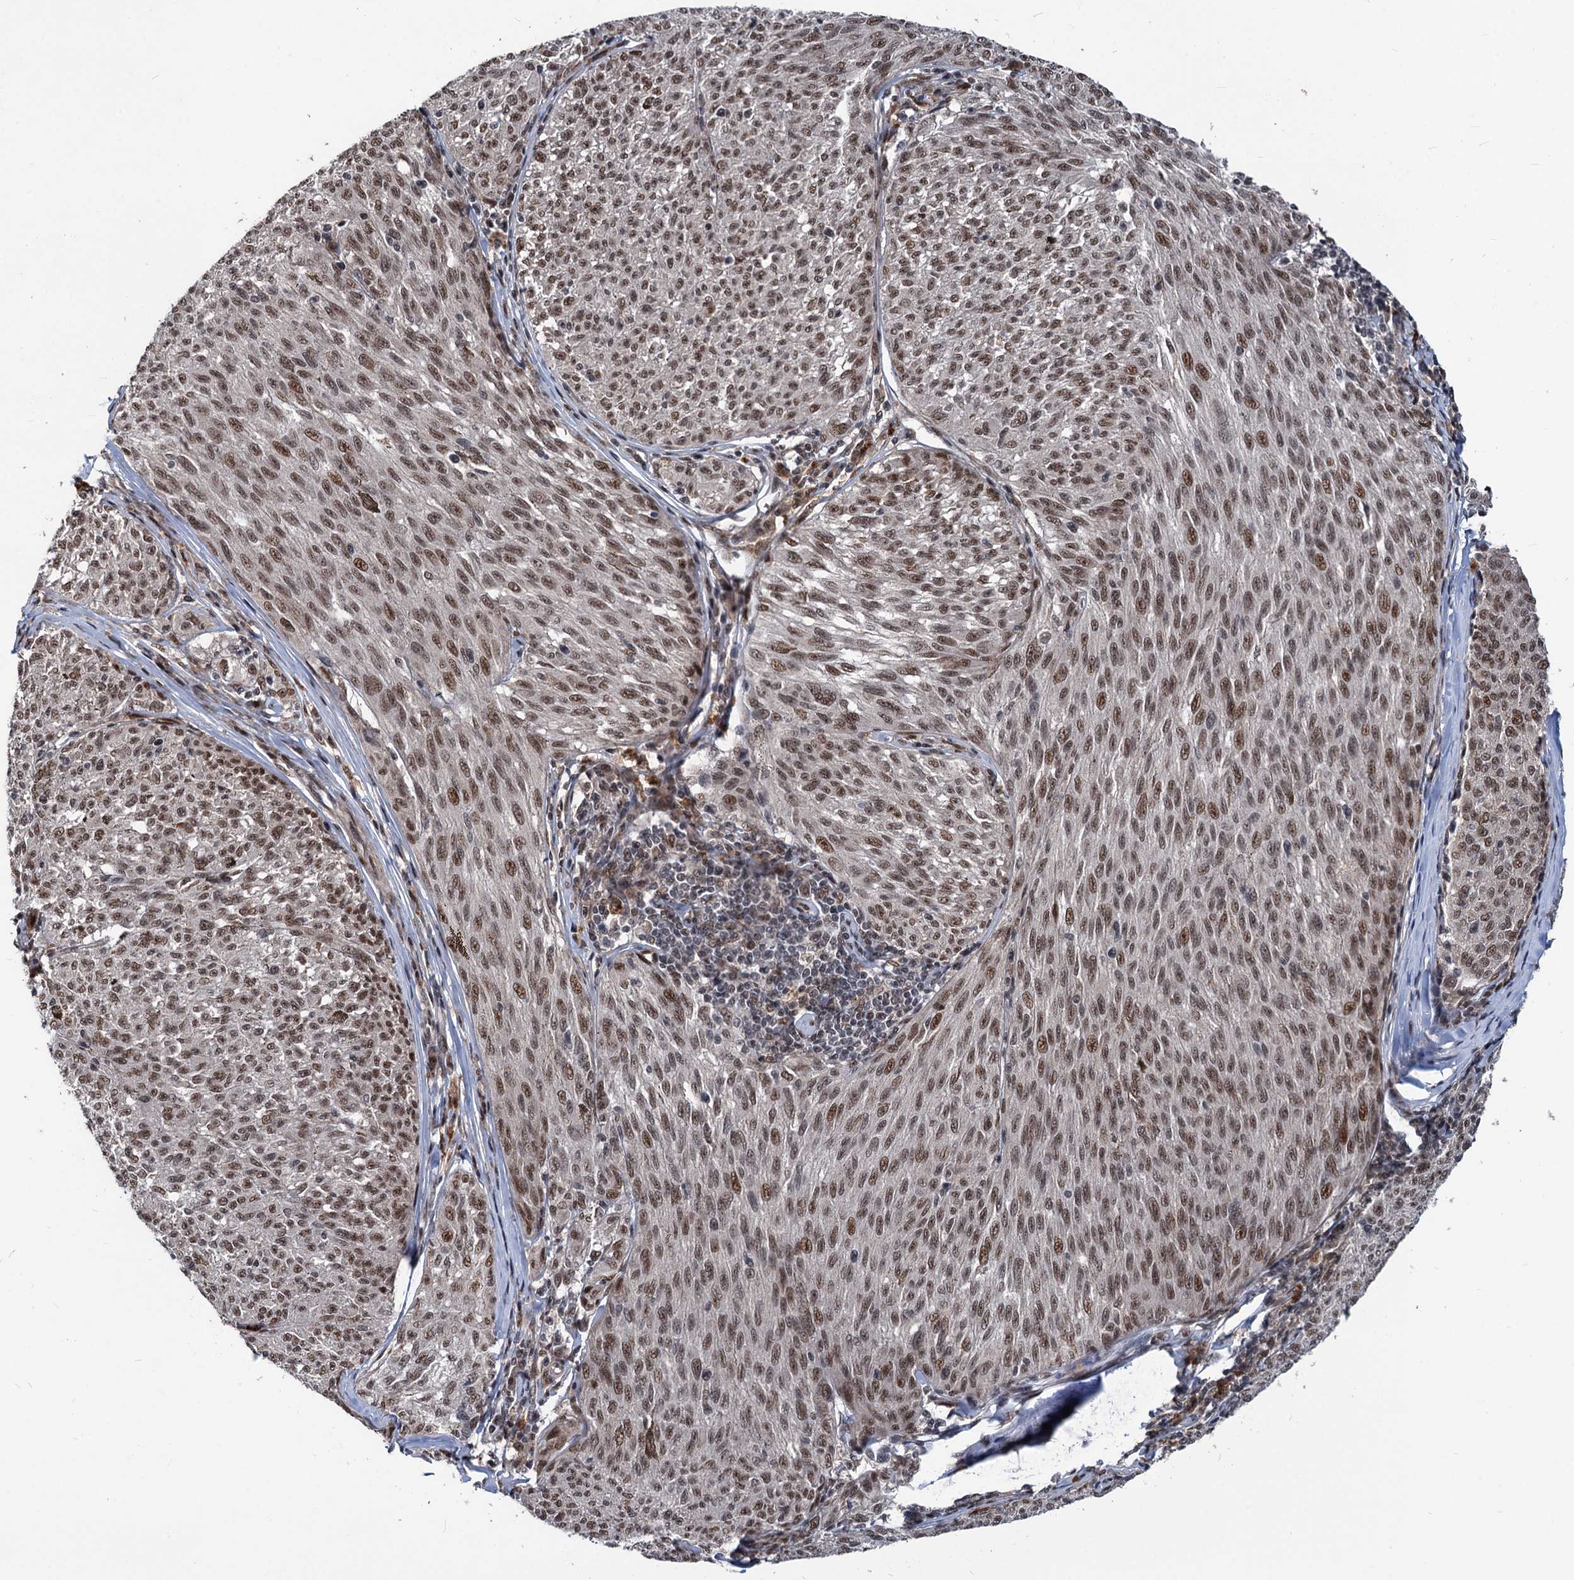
{"staining": {"intensity": "weak", "quantity": "25%-75%", "location": "nuclear"}, "tissue": "melanoma", "cell_type": "Tumor cells", "image_type": "cancer", "snomed": [{"axis": "morphology", "description": "Malignant melanoma, NOS"}, {"axis": "topography", "description": "Skin"}], "caption": "DAB (3,3'-diaminobenzidine) immunohistochemical staining of melanoma exhibits weak nuclear protein positivity in approximately 25%-75% of tumor cells. The protein is stained brown, and the nuclei are stained in blue (DAB (3,3'-diaminobenzidine) IHC with brightfield microscopy, high magnification).", "gene": "PHF8", "patient": {"sex": "female", "age": 72}}